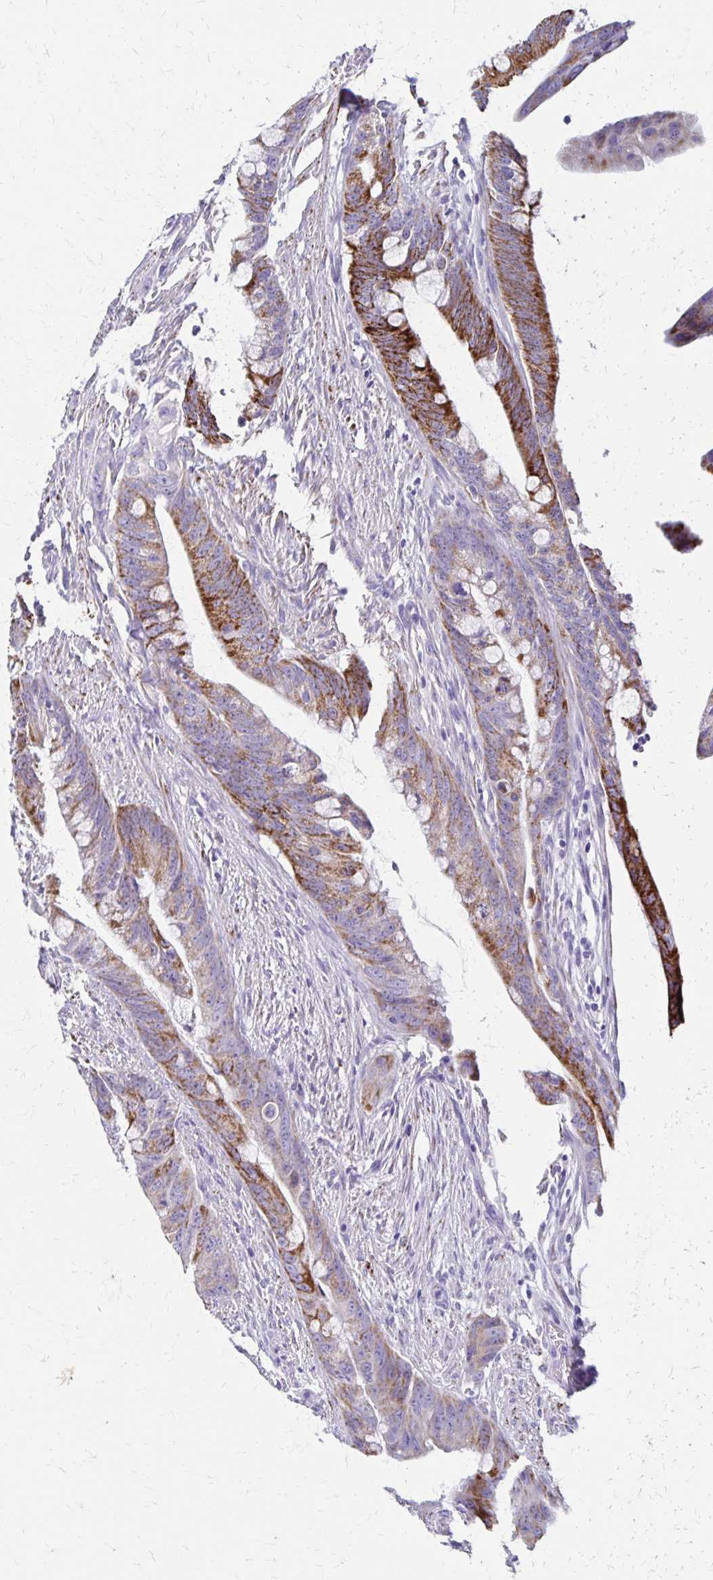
{"staining": {"intensity": "strong", "quantity": "25%-75%", "location": "cytoplasmic/membranous"}, "tissue": "colorectal cancer", "cell_type": "Tumor cells", "image_type": "cancer", "snomed": [{"axis": "morphology", "description": "Adenocarcinoma, NOS"}, {"axis": "topography", "description": "Colon"}], "caption": "Colorectal cancer (adenocarcinoma) was stained to show a protein in brown. There is high levels of strong cytoplasmic/membranous positivity in about 25%-75% of tumor cells.", "gene": "ZSCAN5B", "patient": {"sex": "male", "age": 62}}